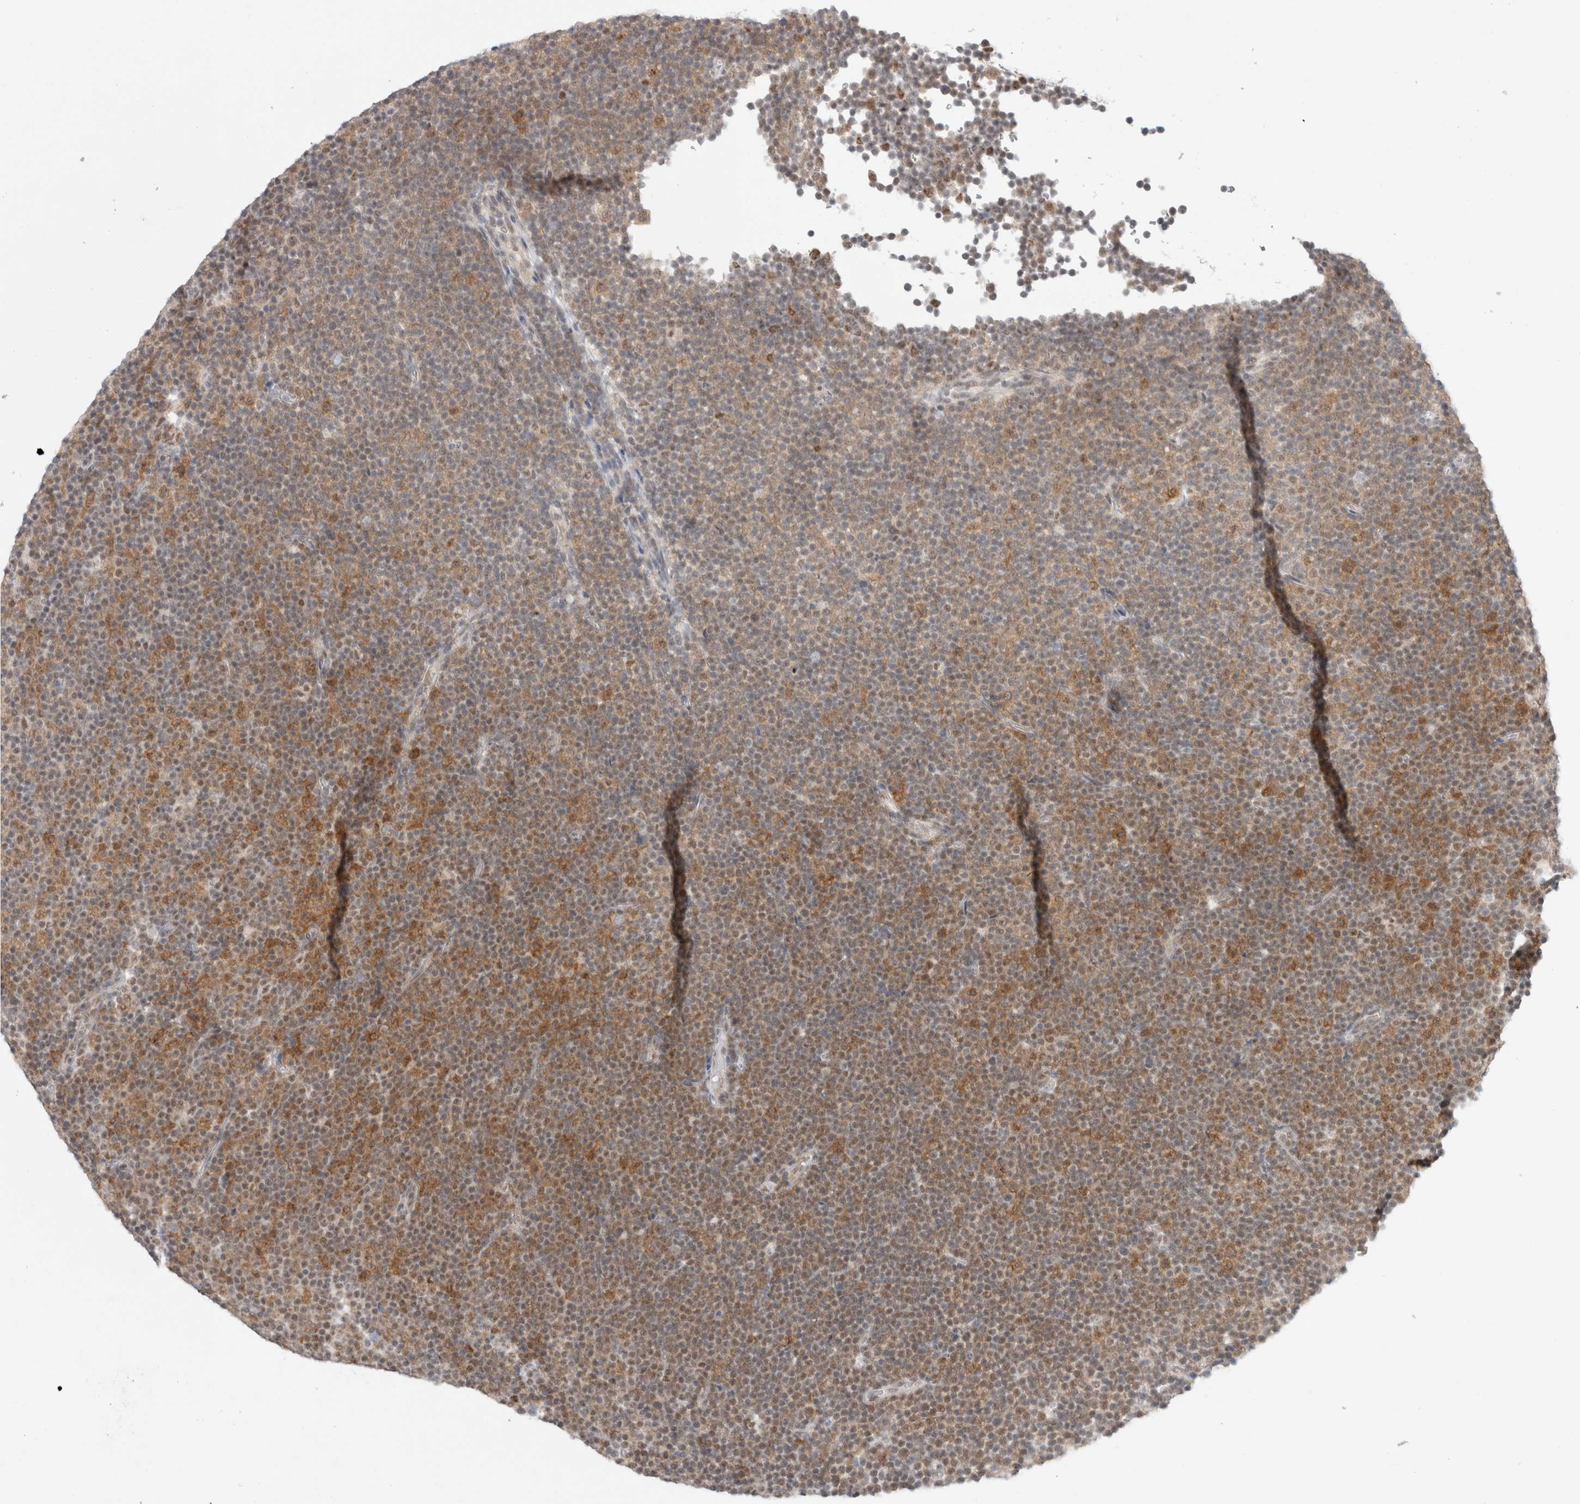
{"staining": {"intensity": "moderate", "quantity": "25%-75%", "location": "cytoplasmic/membranous"}, "tissue": "lymphoma", "cell_type": "Tumor cells", "image_type": "cancer", "snomed": [{"axis": "morphology", "description": "Malignant lymphoma, non-Hodgkin's type, Low grade"}, {"axis": "topography", "description": "Lymph node"}], "caption": "A medium amount of moderate cytoplasmic/membranous expression is identified in approximately 25%-75% of tumor cells in lymphoma tissue.", "gene": "TRMT12", "patient": {"sex": "female", "age": 67}}